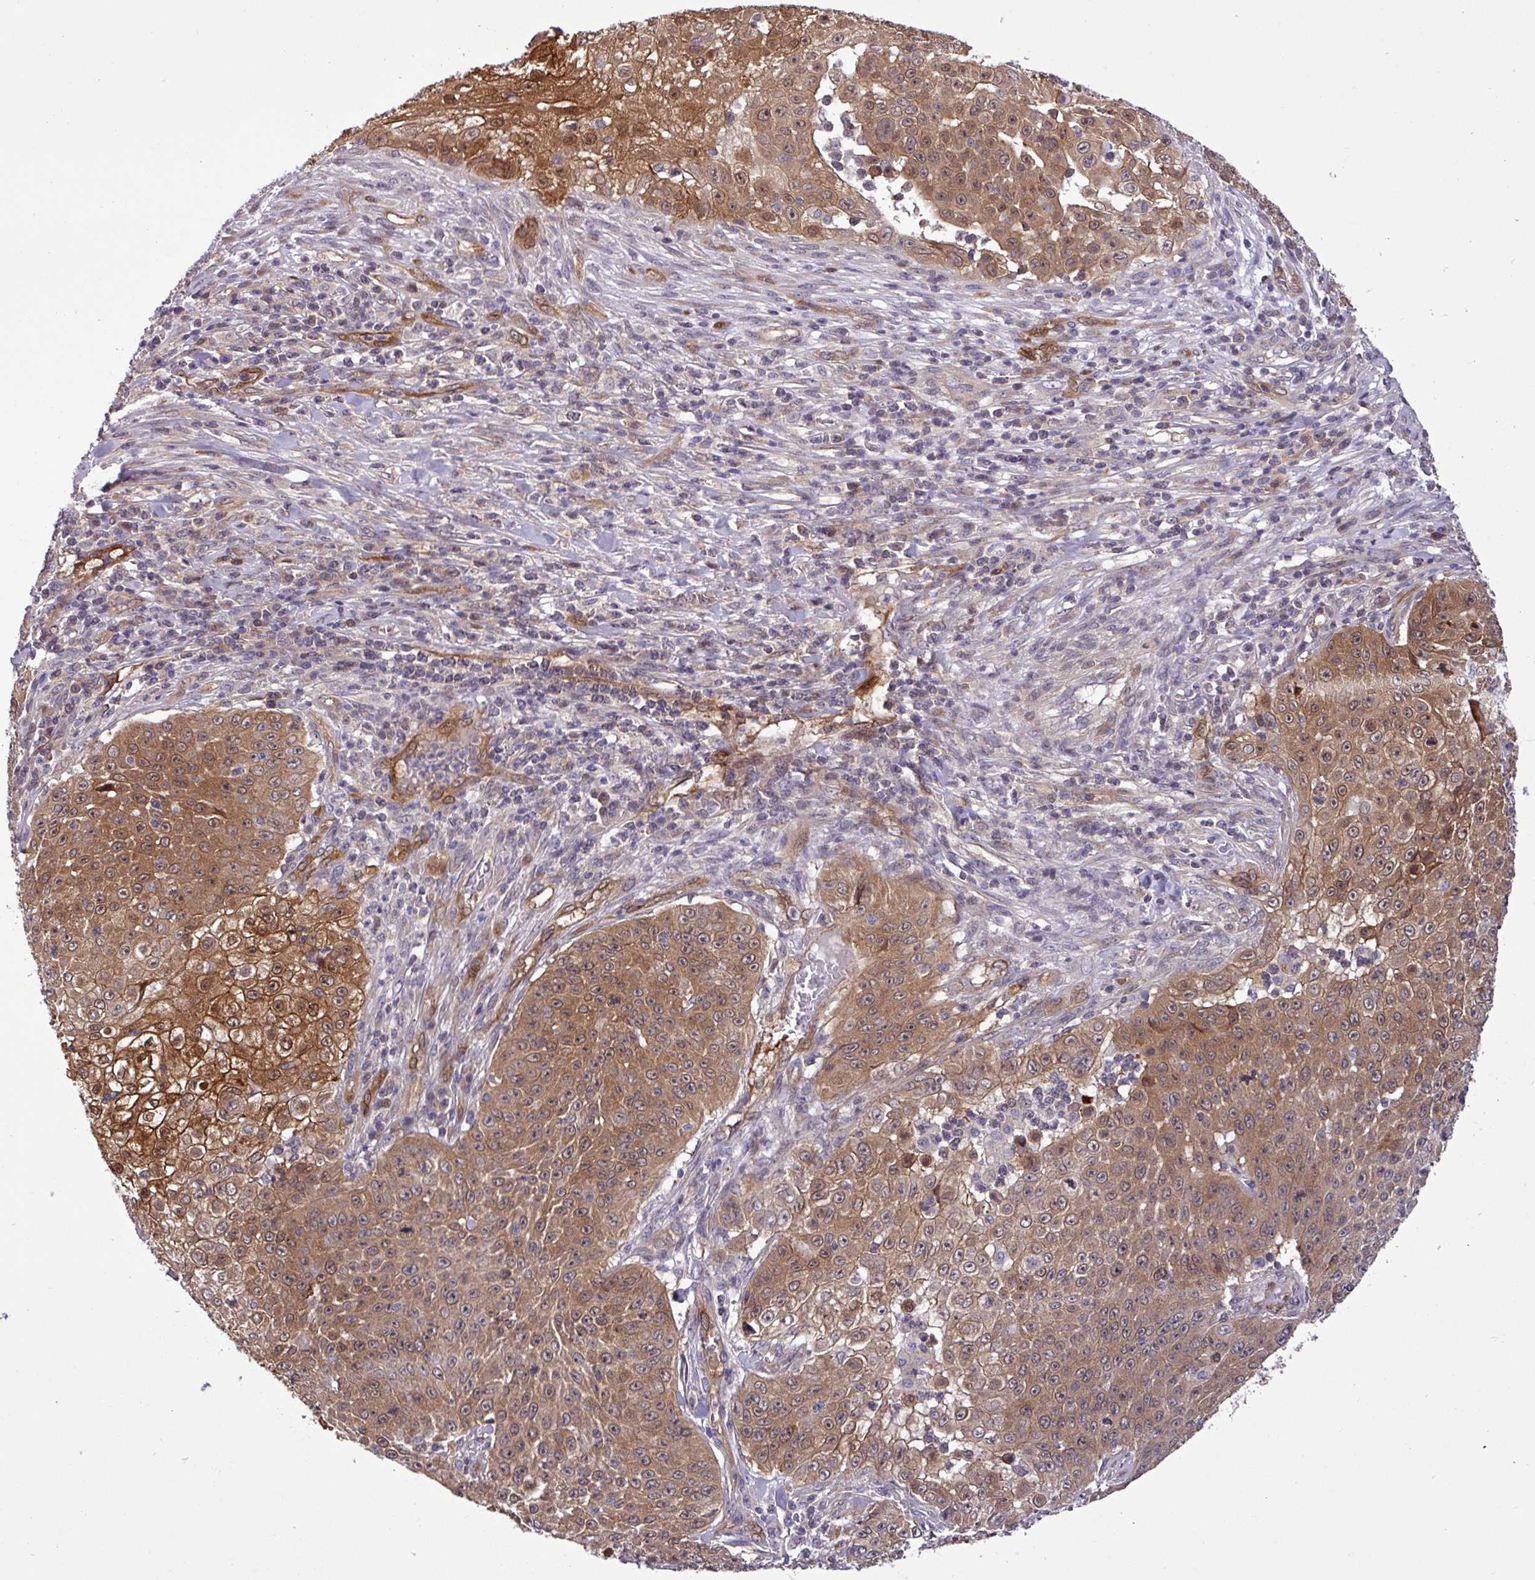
{"staining": {"intensity": "moderate", "quantity": ">75%", "location": "cytoplasmic/membranous,nuclear"}, "tissue": "skin cancer", "cell_type": "Tumor cells", "image_type": "cancer", "snomed": [{"axis": "morphology", "description": "Squamous cell carcinoma, NOS"}, {"axis": "topography", "description": "Skin"}], "caption": "Immunohistochemistry (IHC) staining of skin cancer (squamous cell carcinoma), which shows medium levels of moderate cytoplasmic/membranous and nuclear staining in about >75% of tumor cells indicating moderate cytoplasmic/membranous and nuclear protein positivity. The staining was performed using DAB (3,3'-diaminobenzidine) (brown) for protein detection and nuclei were counterstained in hematoxylin (blue).", "gene": "CARHSP1", "patient": {"sex": "male", "age": 24}}